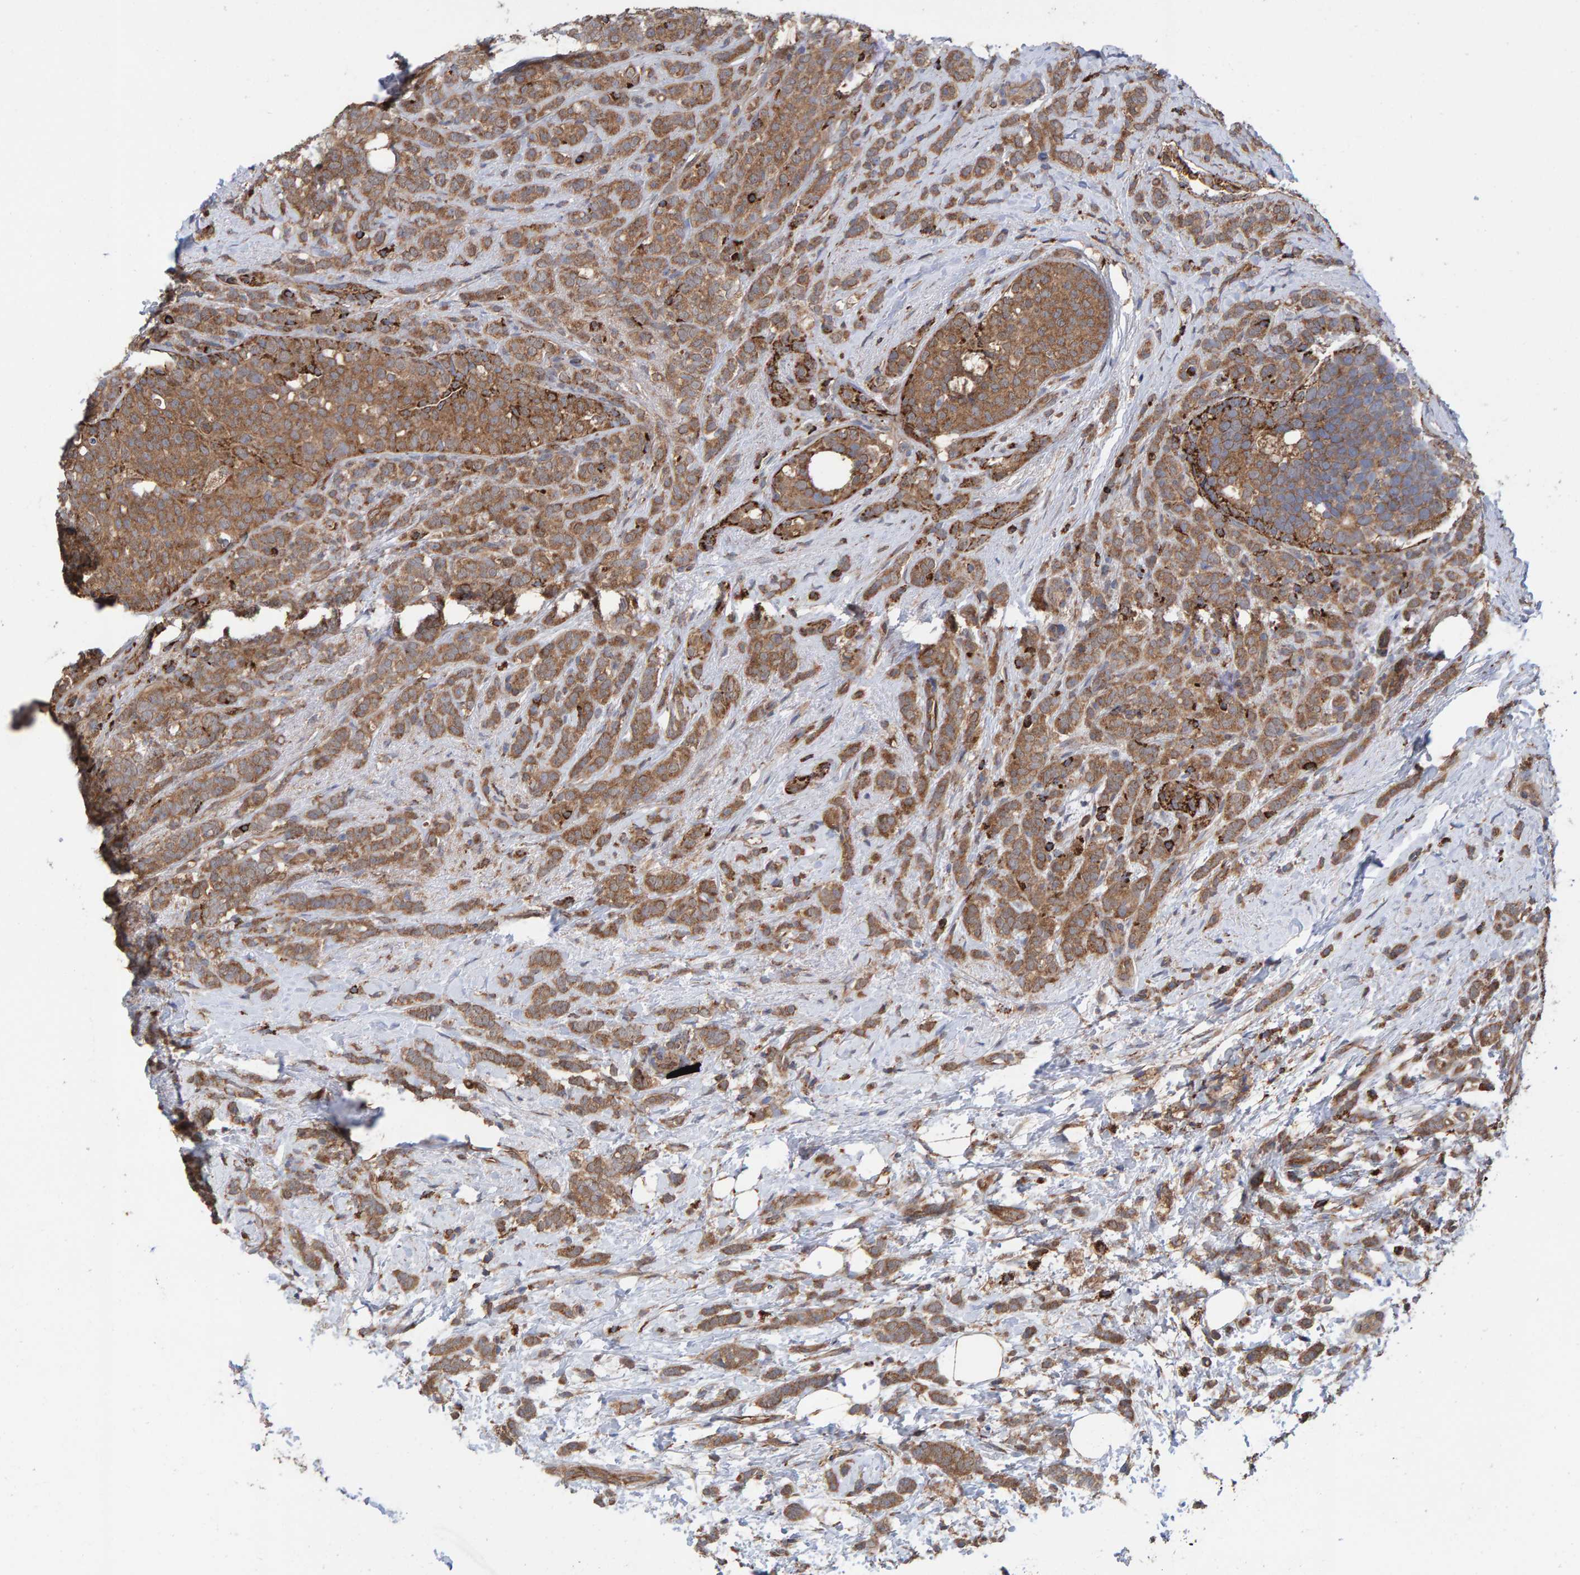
{"staining": {"intensity": "moderate", "quantity": ">75%", "location": "cytoplasmic/membranous"}, "tissue": "breast cancer", "cell_type": "Tumor cells", "image_type": "cancer", "snomed": [{"axis": "morphology", "description": "Lobular carcinoma"}, {"axis": "topography", "description": "Breast"}], "caption": "A high-resolution image shows IHC staining of lobular carcinoma (breast), which shows moderate cytoplasmic/membranous expression in approximately >75% of tumor cells. (IHC, brightfield microscopy, high magnification).", "gene": "LRSAM1", "patient": {"sex": "female", "age": 50}}